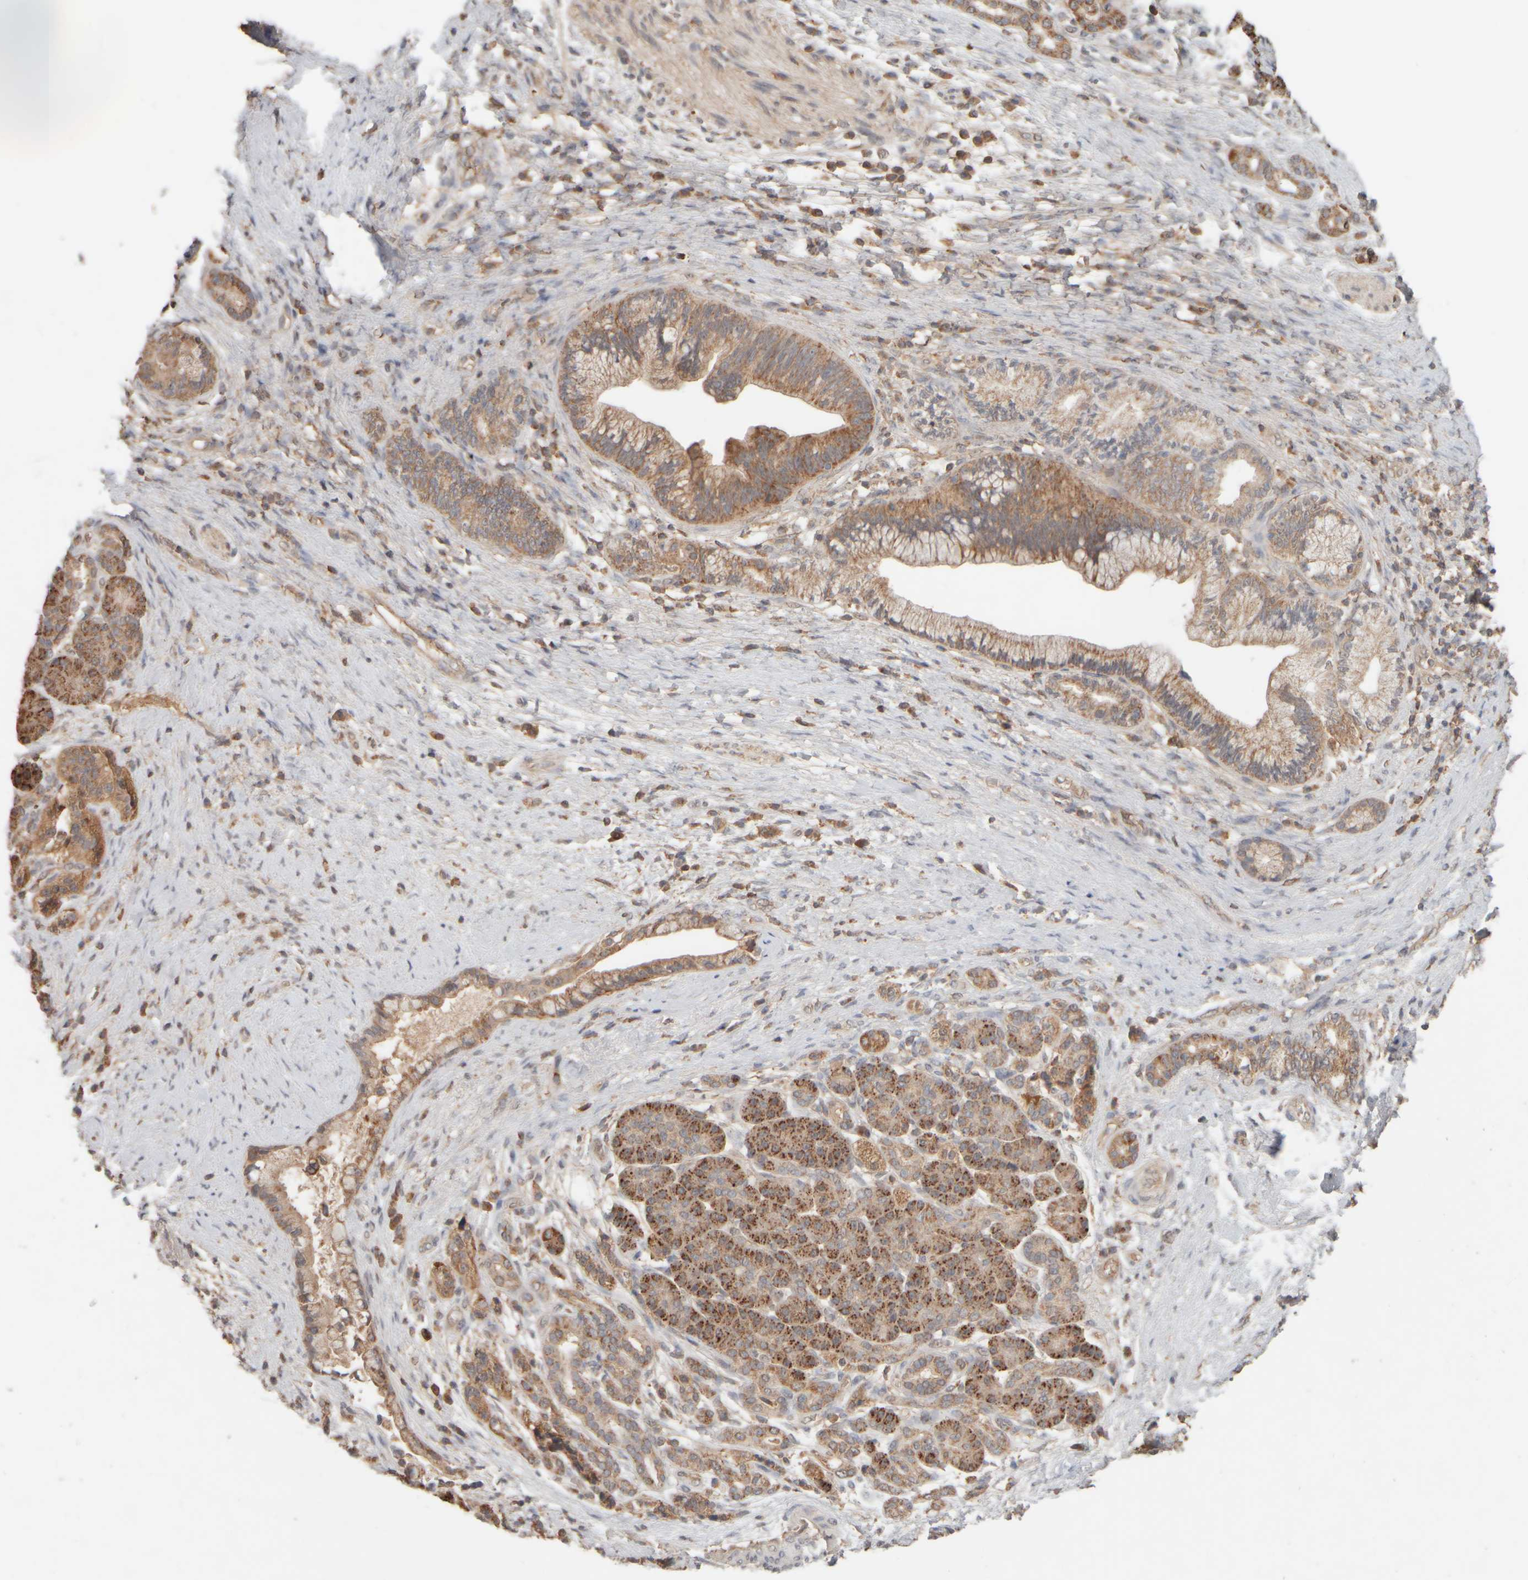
{"staining": {"intensity": "strong", "quantity": "25%-75%", "location": "cytoplasmic/membranous"}, "tissue": "pancreatic cancer", "cell_type": "Tumor cells", "image_type": "cancer", "snomed": [{"axis": "morphology", "description": "Adenocarcinoma, NOS"}, {"axis": "topography", "description": "Pancreas"}], "caption": "Immunohistochemistry histopathology image of human pancreatic cancer stained for a protein (brown), which shows high levels of strong cytoplasmic/membranous positivity in approximately 25%-75% of tumor cells.", "gene": "EIF2B3", "patient": {"sex": "male", "age": 59}}